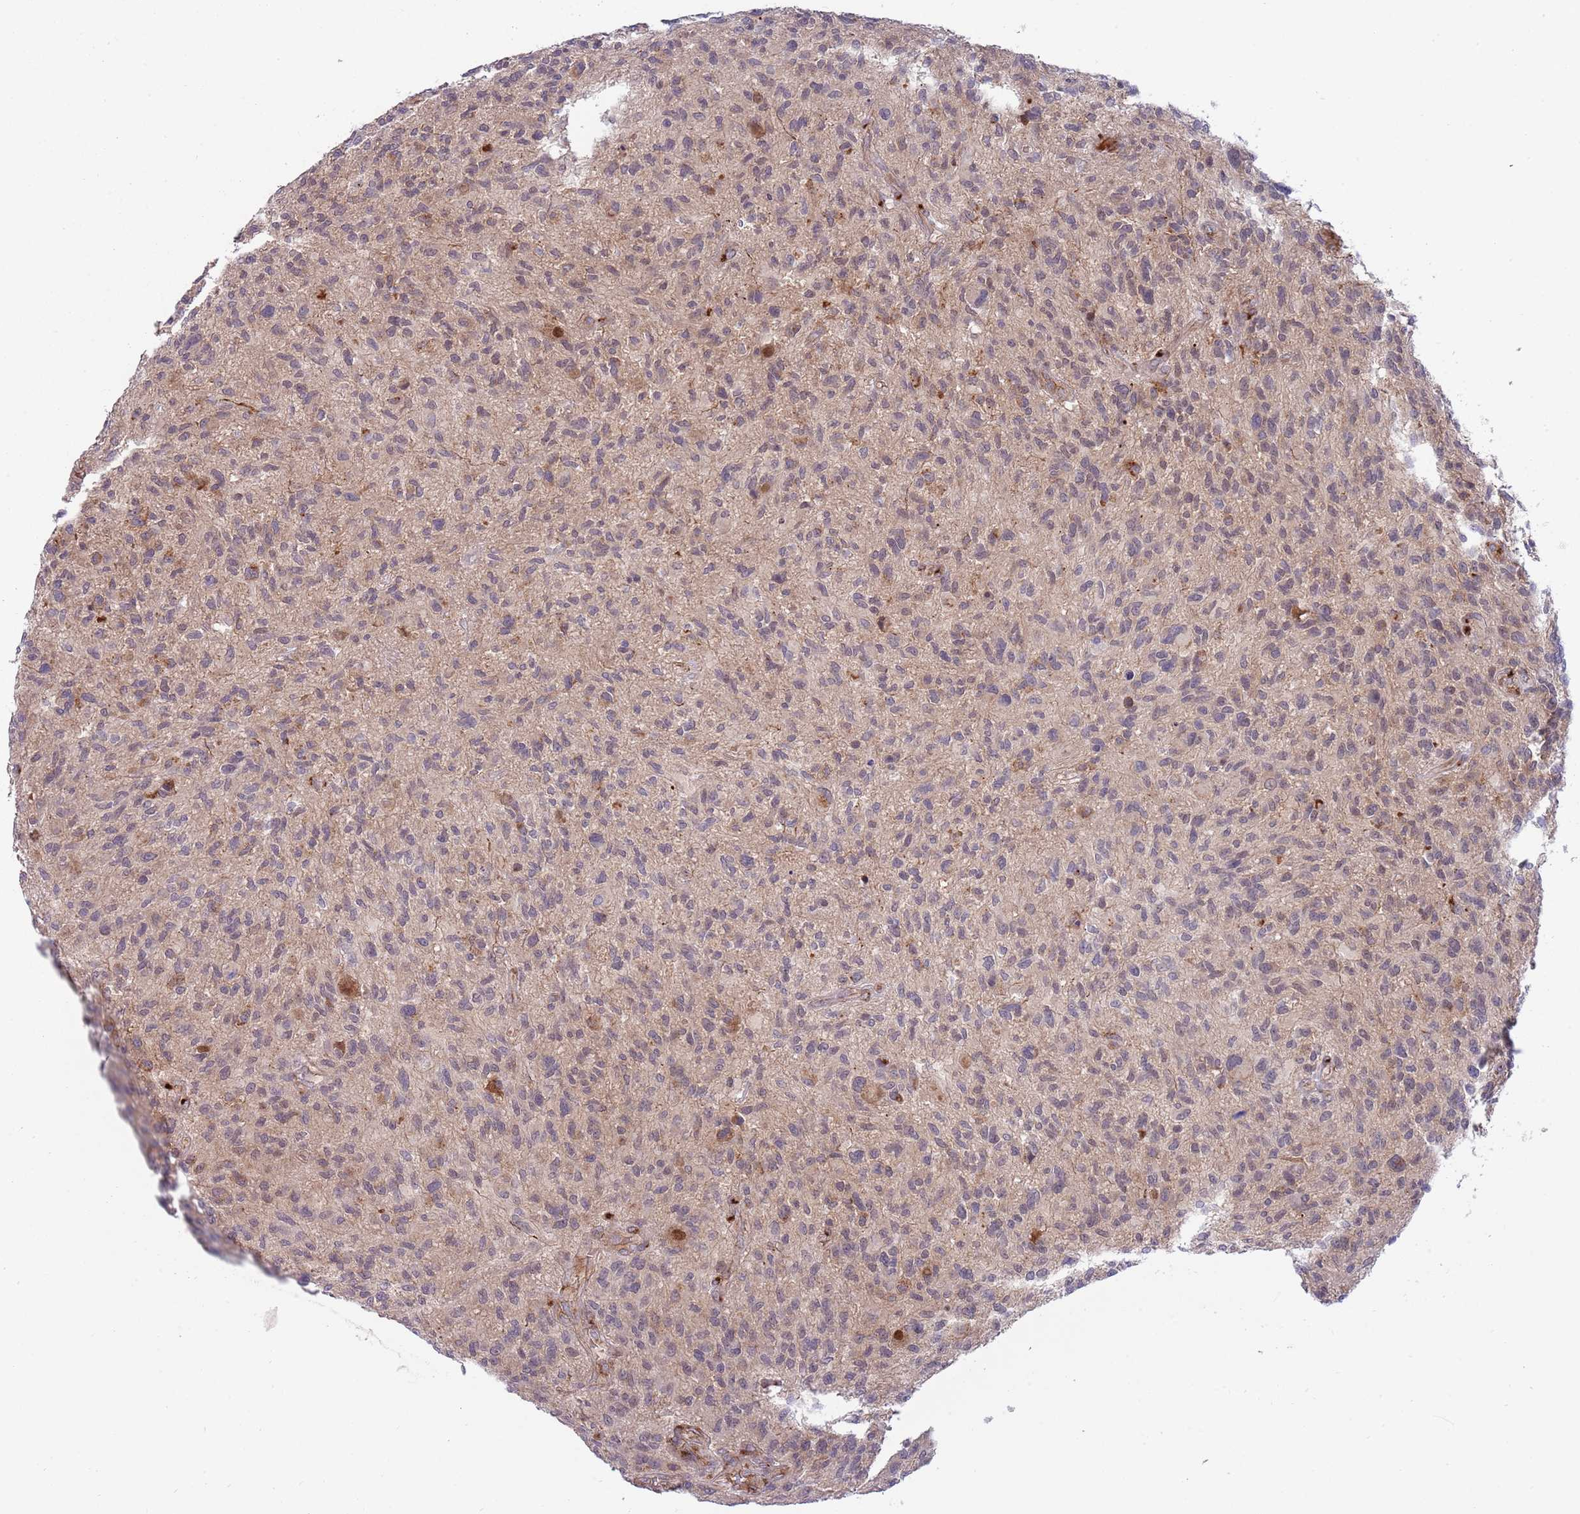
{"staining": {"intensity": "negative", "quantity": "none", "location": "none"}, "tissue": "glioma", "cell_type": "Tumor cells", "image_type": "cancer", "snomed": [{"axis": "morphology", "description": "Glioma, malignant, High grade"}, {"axis": "topography", "description": "Brain"}], "caption": "High magnification brightfield microscopy of high-grade glioma (malignant) stained with DAB (3,3'-diaminobenzidine) (brown) and counterstained with hematoxylin (blue): tumor cells show no significant expression.", "gene": "BTBD7", "patient": {"sex": "male", "age": 47}}